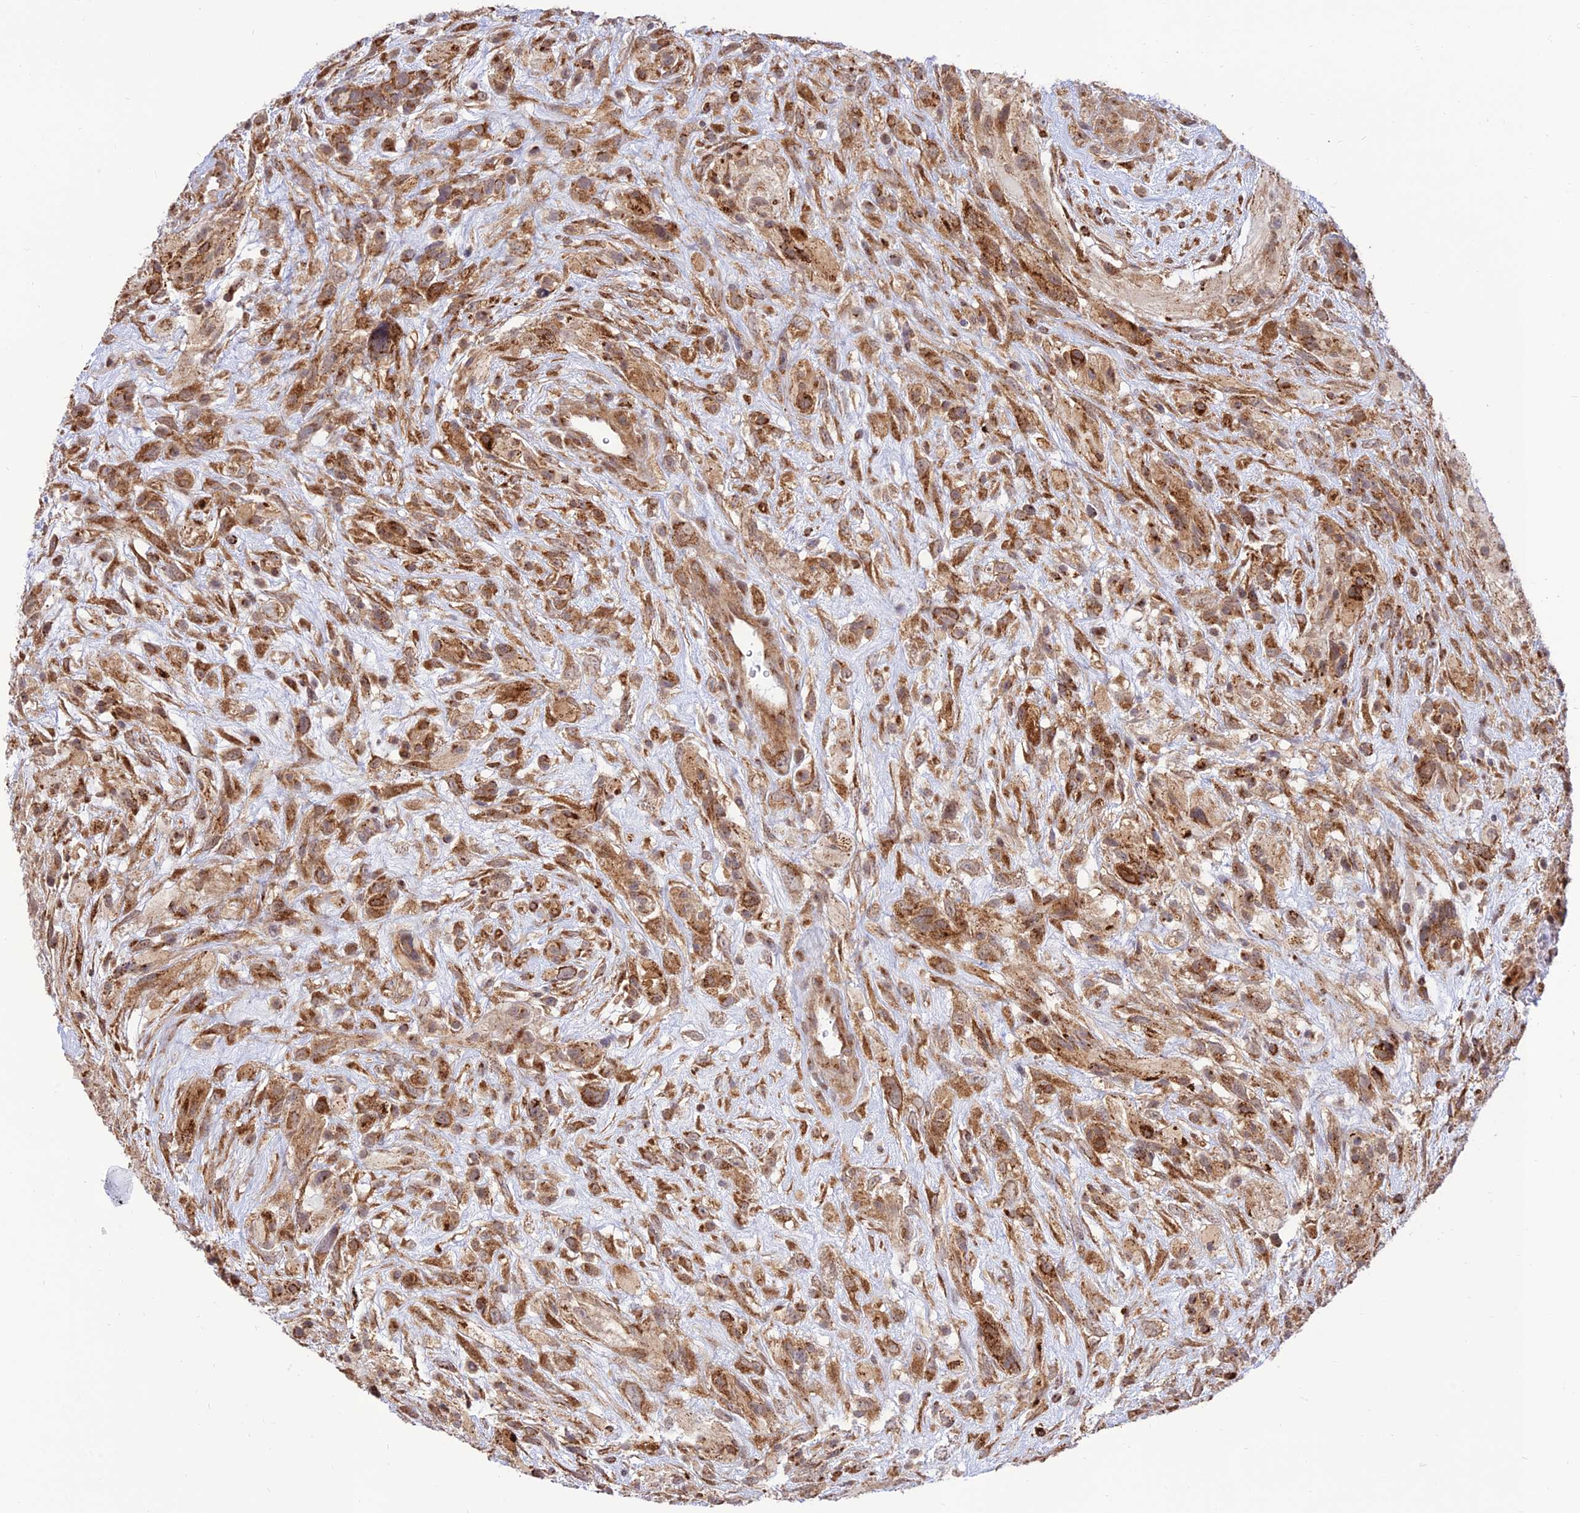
{"staining": {"intensity": "moderate", "quantity": ">75%", "location": "cytoplasmic/membranous"}, "tissue": "glioma", "cell_type": "Tumor cells", "image_type": "cancer", "snomed": [{"axis": "morphology", "description": "Glioma, malignant, High grade"}, {"axis": "topography", "description": "Brain"}], "caption": "Immunohistochemistry (IHC) (DAB (3,3'-diaminobenzidine)) staining of glioma exhibits moderate cytoplasmic/membranous protein positivity in about >75% of tumor cells.", "gene": "GOLGA3", "patient": {"sex": "male", "age": 61}}